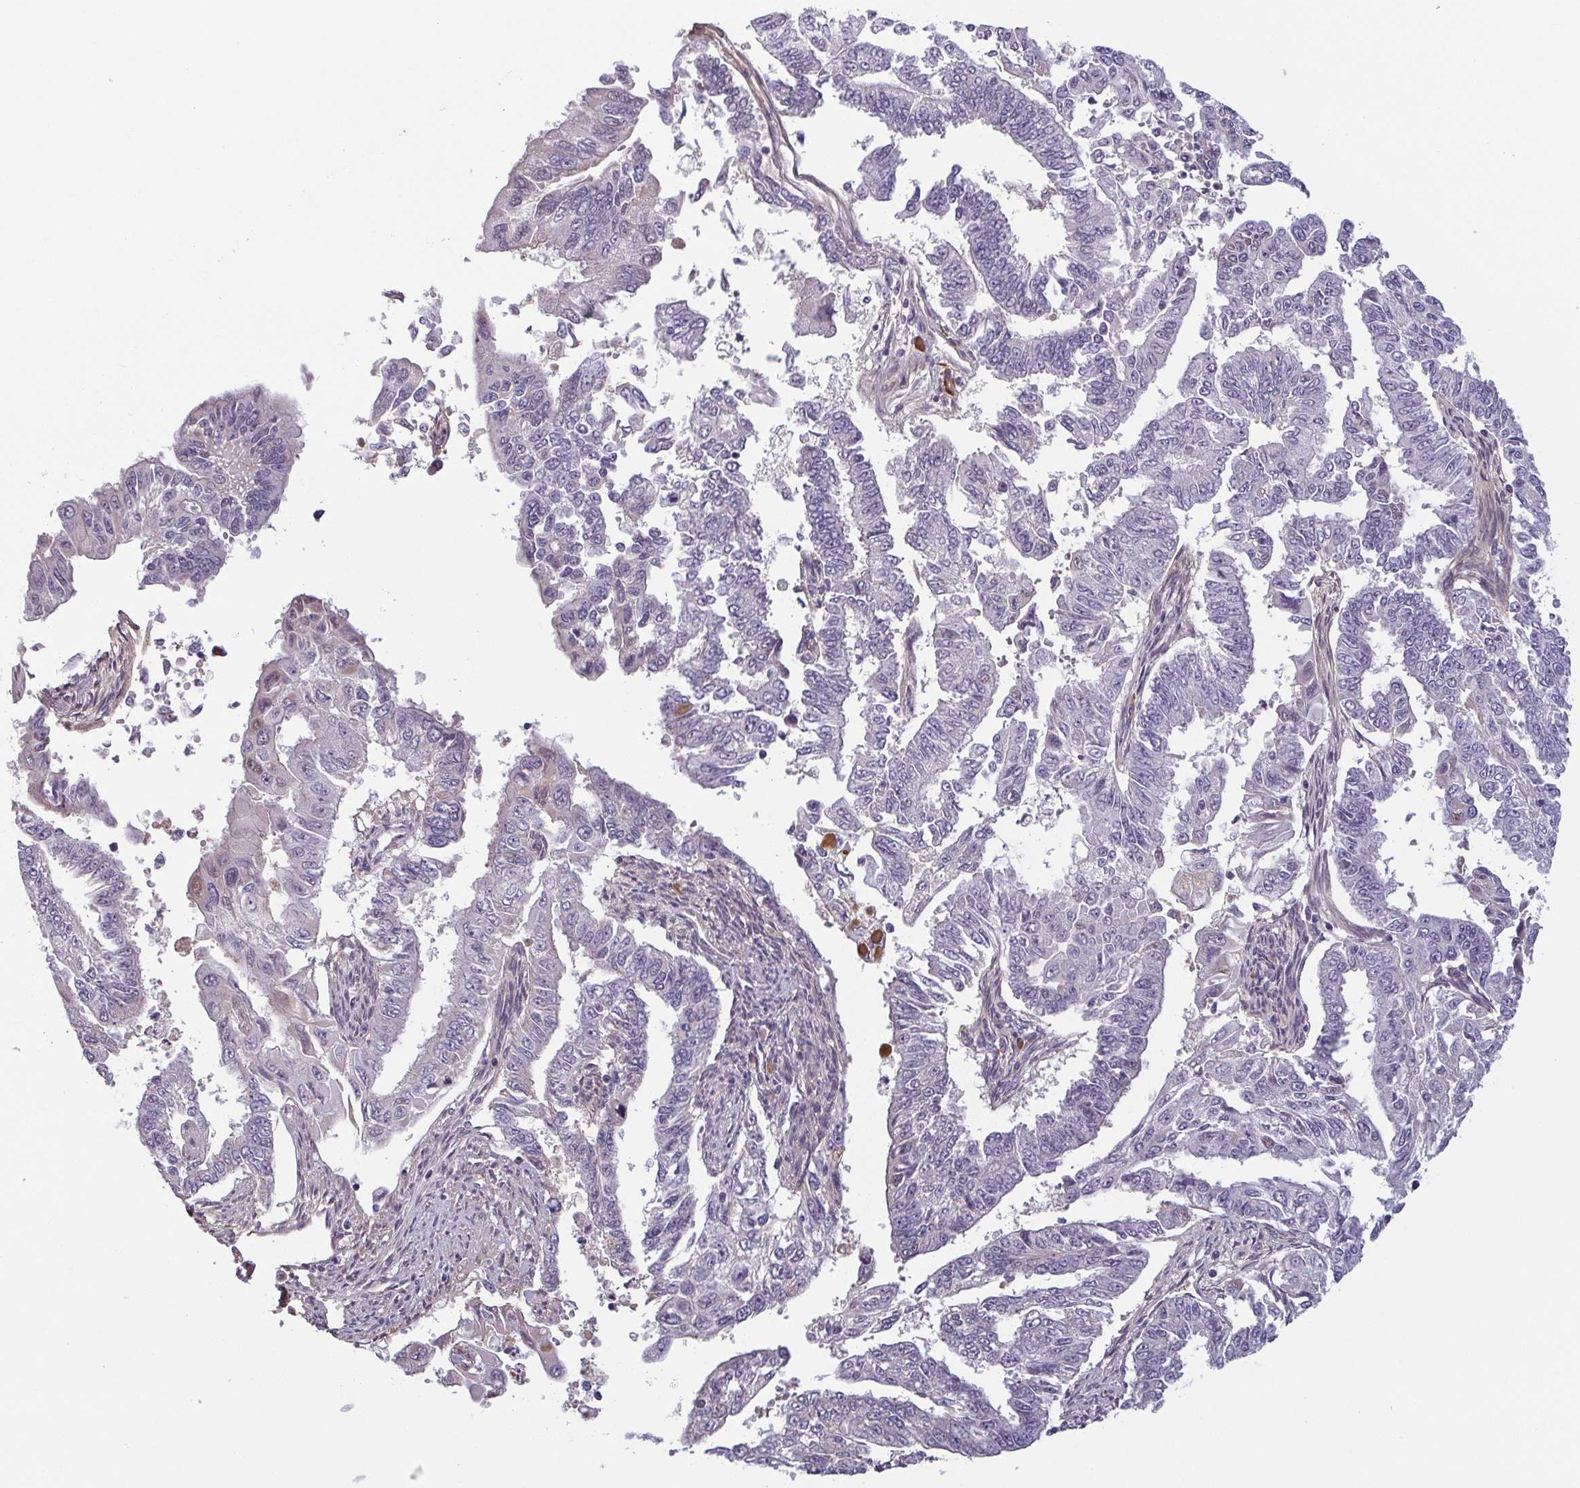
{"staining": {"intensity": "negative", "quantity": "none", "location": "none"}, "tissue": "endometrial cancer", "cell_type": "Tumor cells", "image_type": "cancer", "snomed": [{"axis": "morphology", "description": "Adenocarcinoma, NOS"}, {"axis": "topography", "description": "Uterus"}], "caption": "Tumor cells show no significant protein expression in adenocarcinoma (endometrial). (DAB IHC visualized using brightfield microscopy, high magnification).", "gene": "ECM1", "patient": {"sex": "female", "age": 59}}